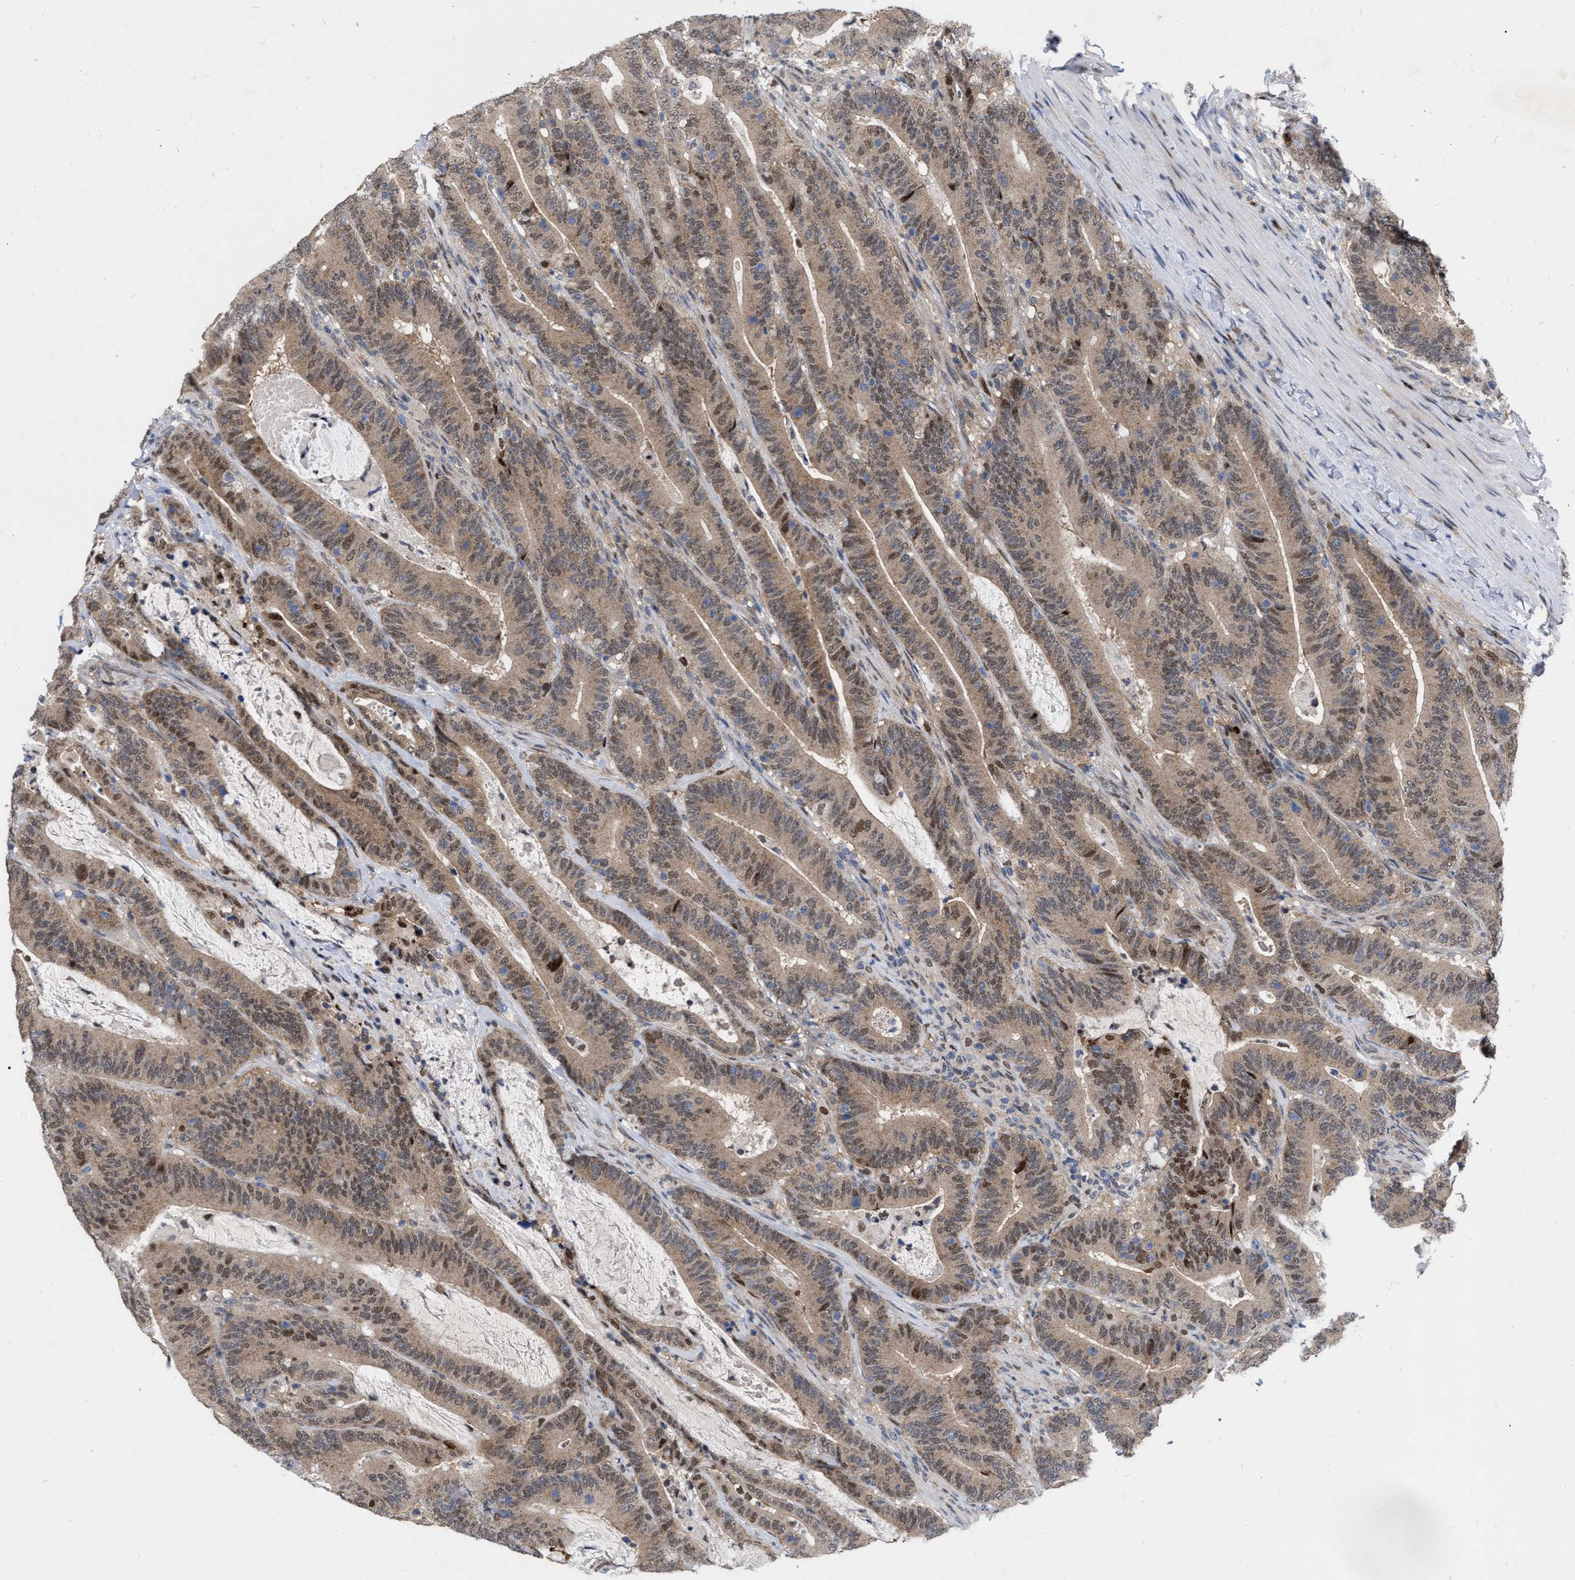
{"staining": {"intensity": "moderate", "quantity": "<25%", "location": "cytoplasmic/membranous,nuclear"}, "tissue": "colorectal cancer", "cell_type": "Tumor cells", "image_type": "cancer", "snomed": [{"axis": "morphology", "description": "Adenocarcinoma, NOS"}, {"axis": "topography", "description": "Colon"}], "caption": "This photomicrograph reveals immunohistochemistry staining of colorectal cancer, with low moderate cytoplasmic/membranous and nuclear staining in about <25% of tumor cells.", "gene": "MDM4", "patient": {"sex": "female", "age": 66}}